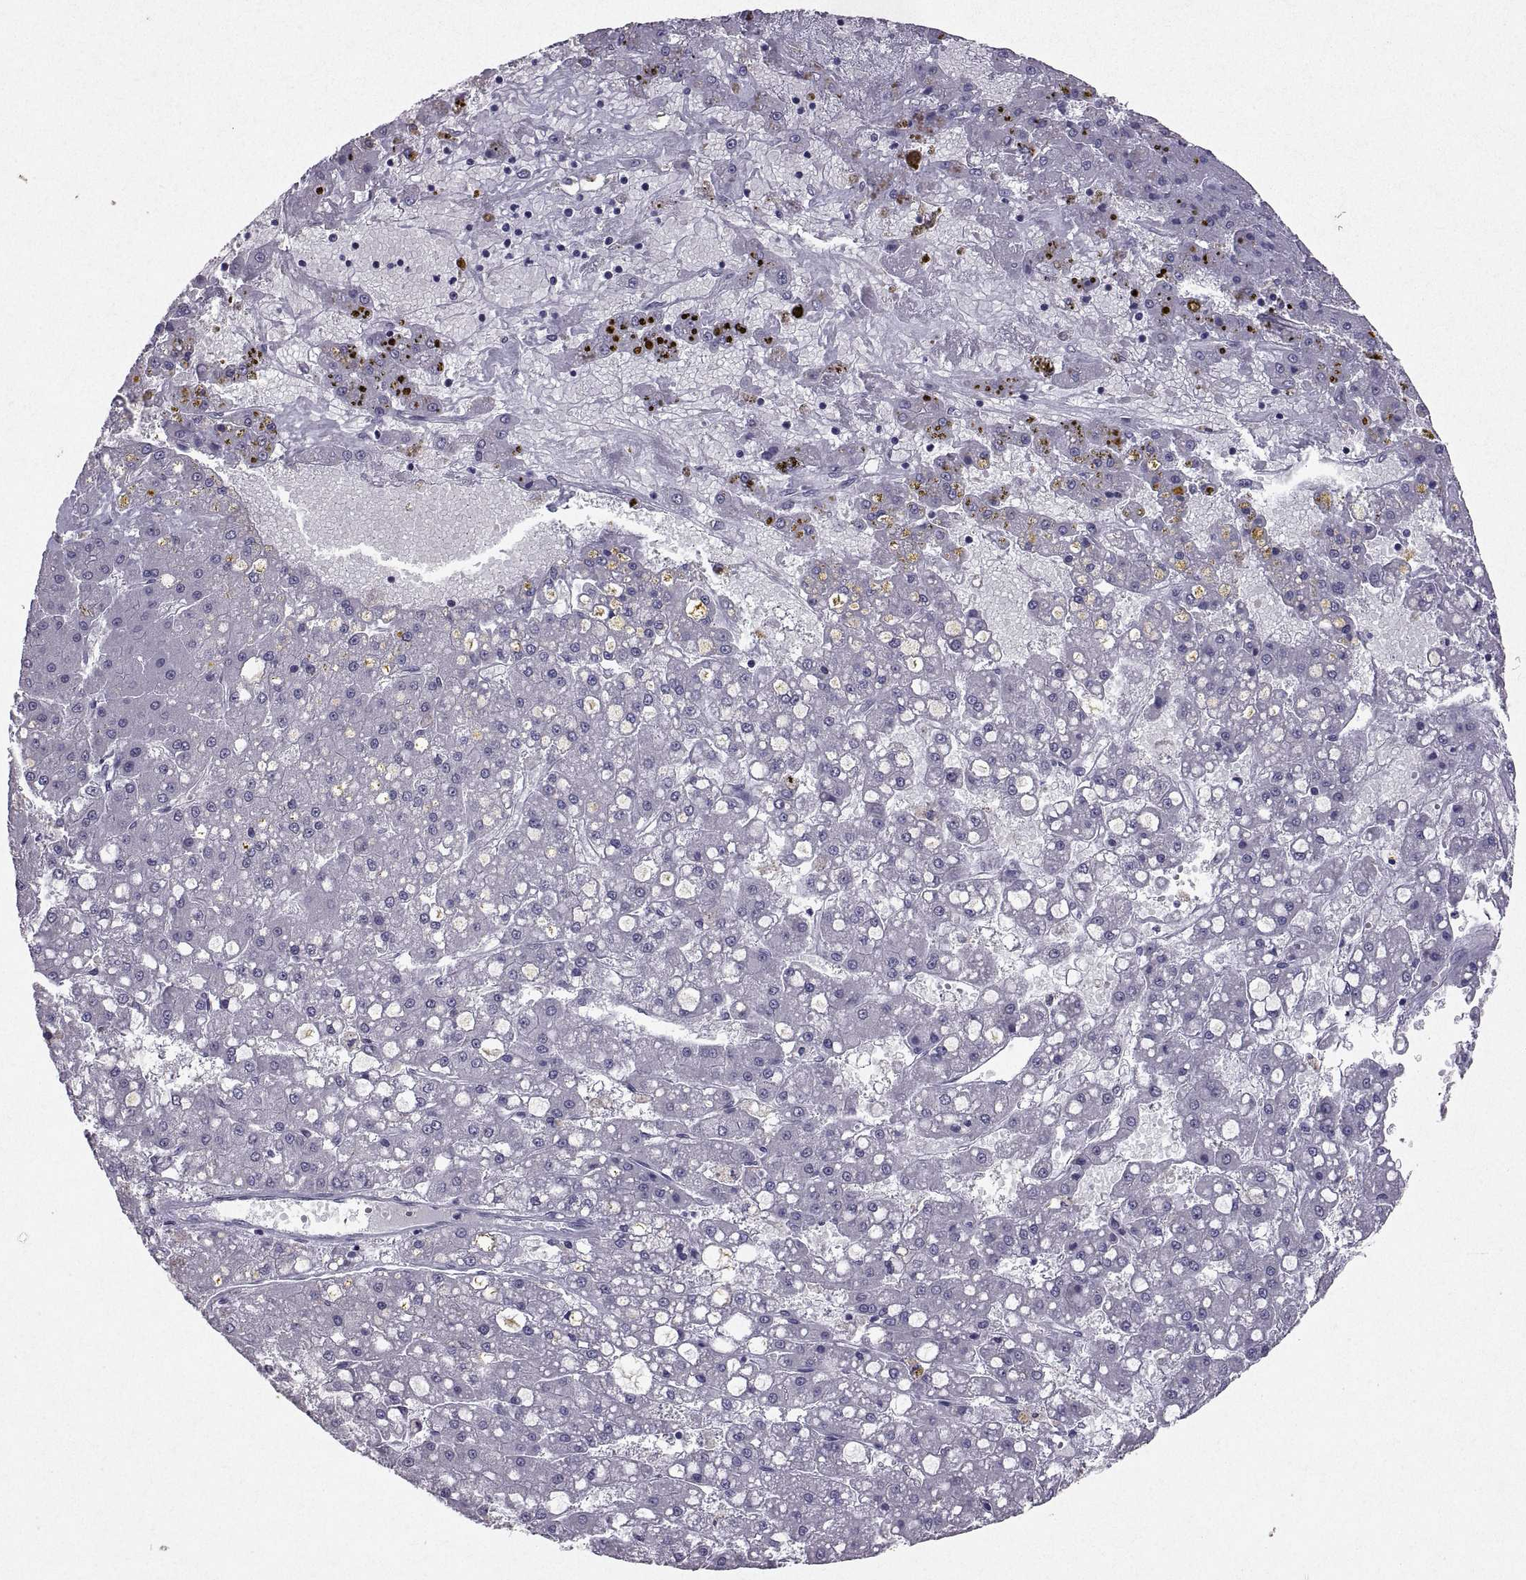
{"staining": {"intensity": "negative", "quantity": "none", "location": "none"}, "tissue": "liver cancer", "cell_type": "Tumor cells", "image_type": "cancer", "snomed": [{"axis": "morphology", "description": "Carcinoma, Hepatocellular, NOS"}, {"axis": "topography", "description": "Liver"}], "caption": "Immunohistochemistry (IHC) photomicrograph of liver cancer stained for a protein (brown), which shows no expression in tumor cells.", "gene": "SOX21", "patient": {"sex": "male", "age": 67}}